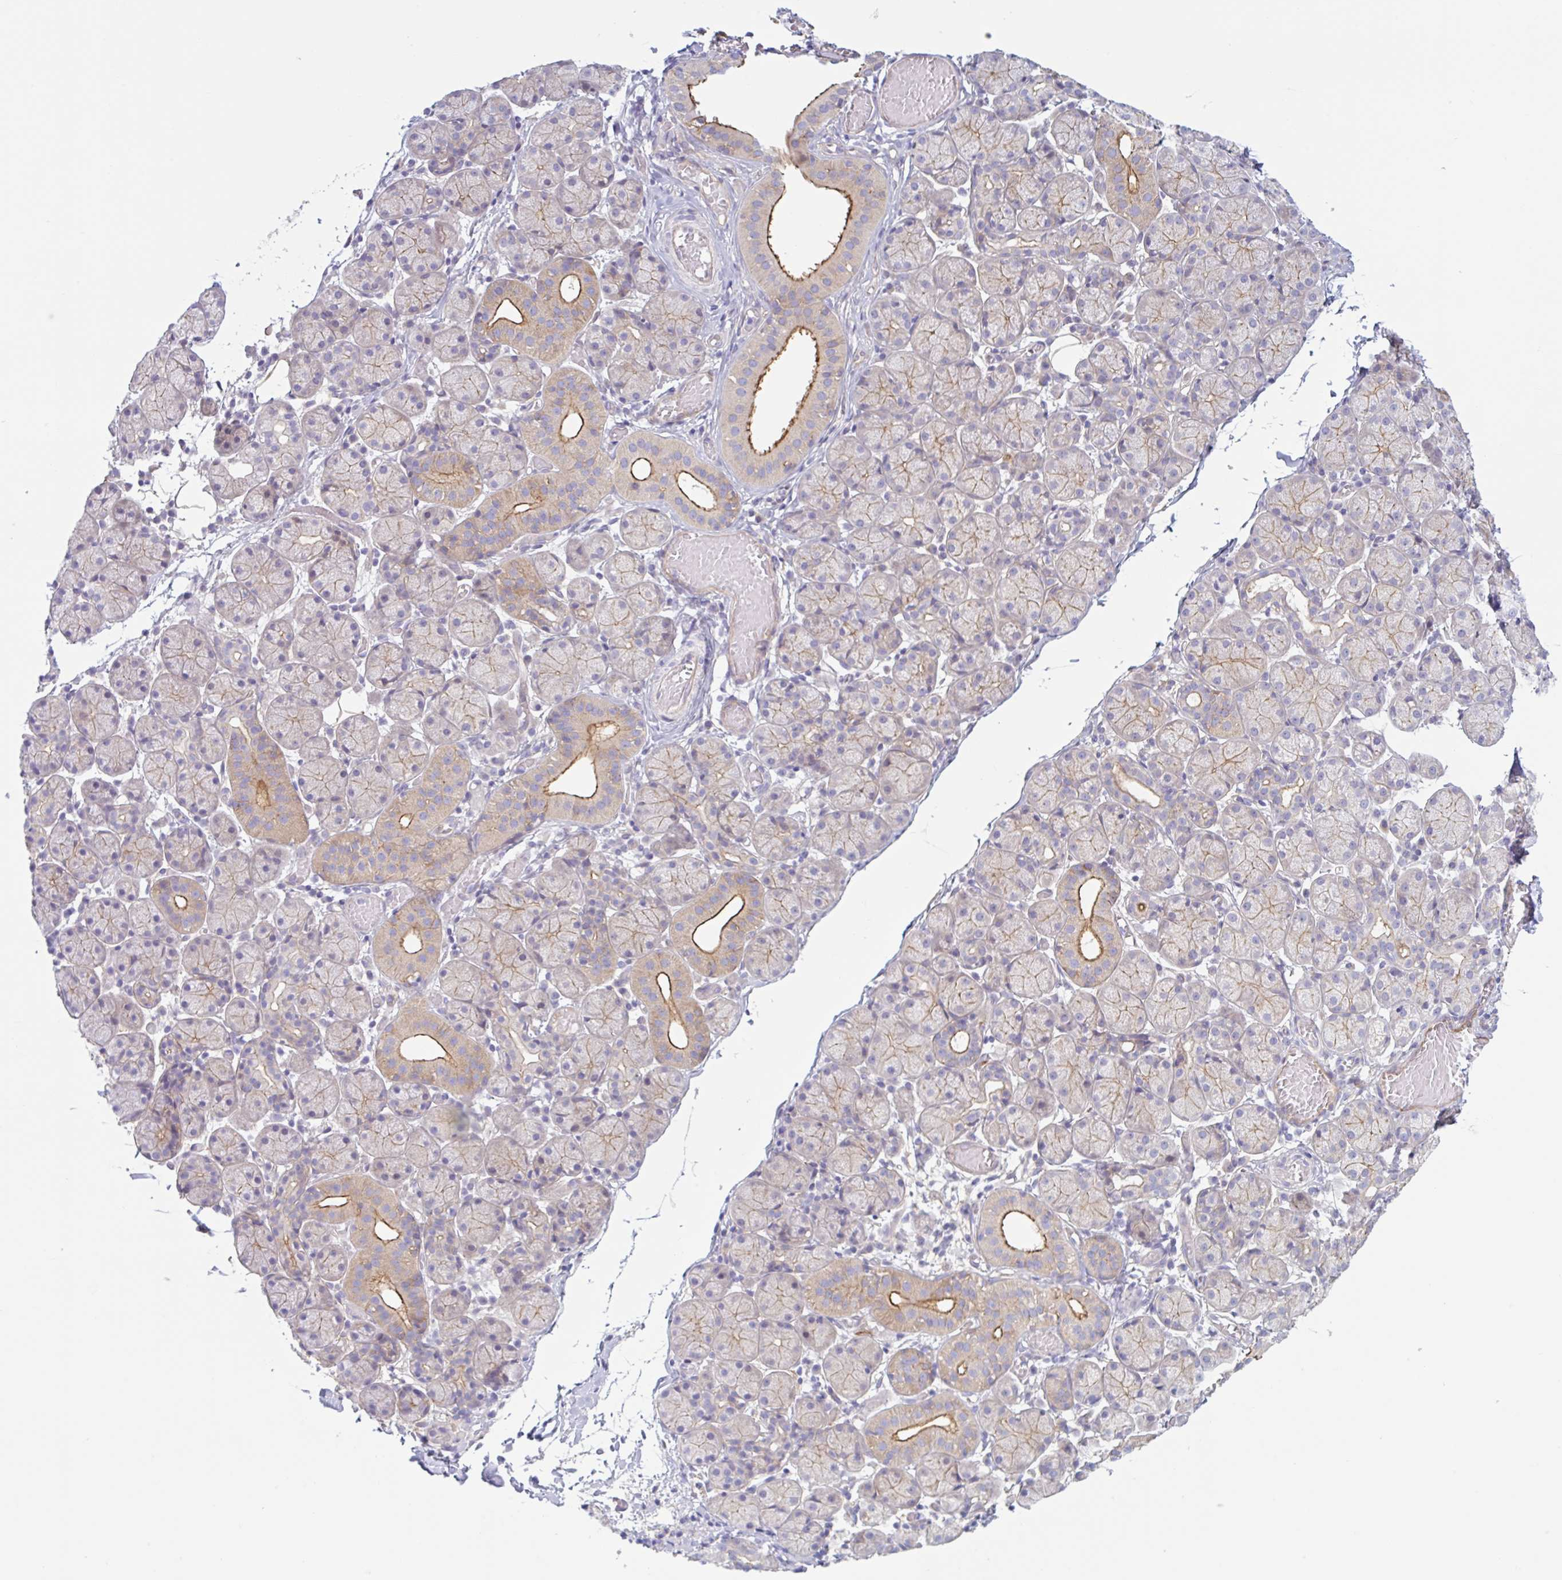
{"staining": {"intensity": "moderate", "quantity": "<25%", "location": "cytoplasmic/membranous"}, "tissue": "salivary gland", "cell_type": "Glandular cells", "image_type": "normal", "snomed": [{"axis": "morphology", "description": "Normal tissue, NOS"}, {"axis": "topography", "description": "Salivary gland"}], "caption": "Salivary gland stained for a protein demonstrates moderate cytoplasmic/membranous positivity in glandular cells.", "gene": "MYH10", "patient": {"sex": "female", "age": 24}}